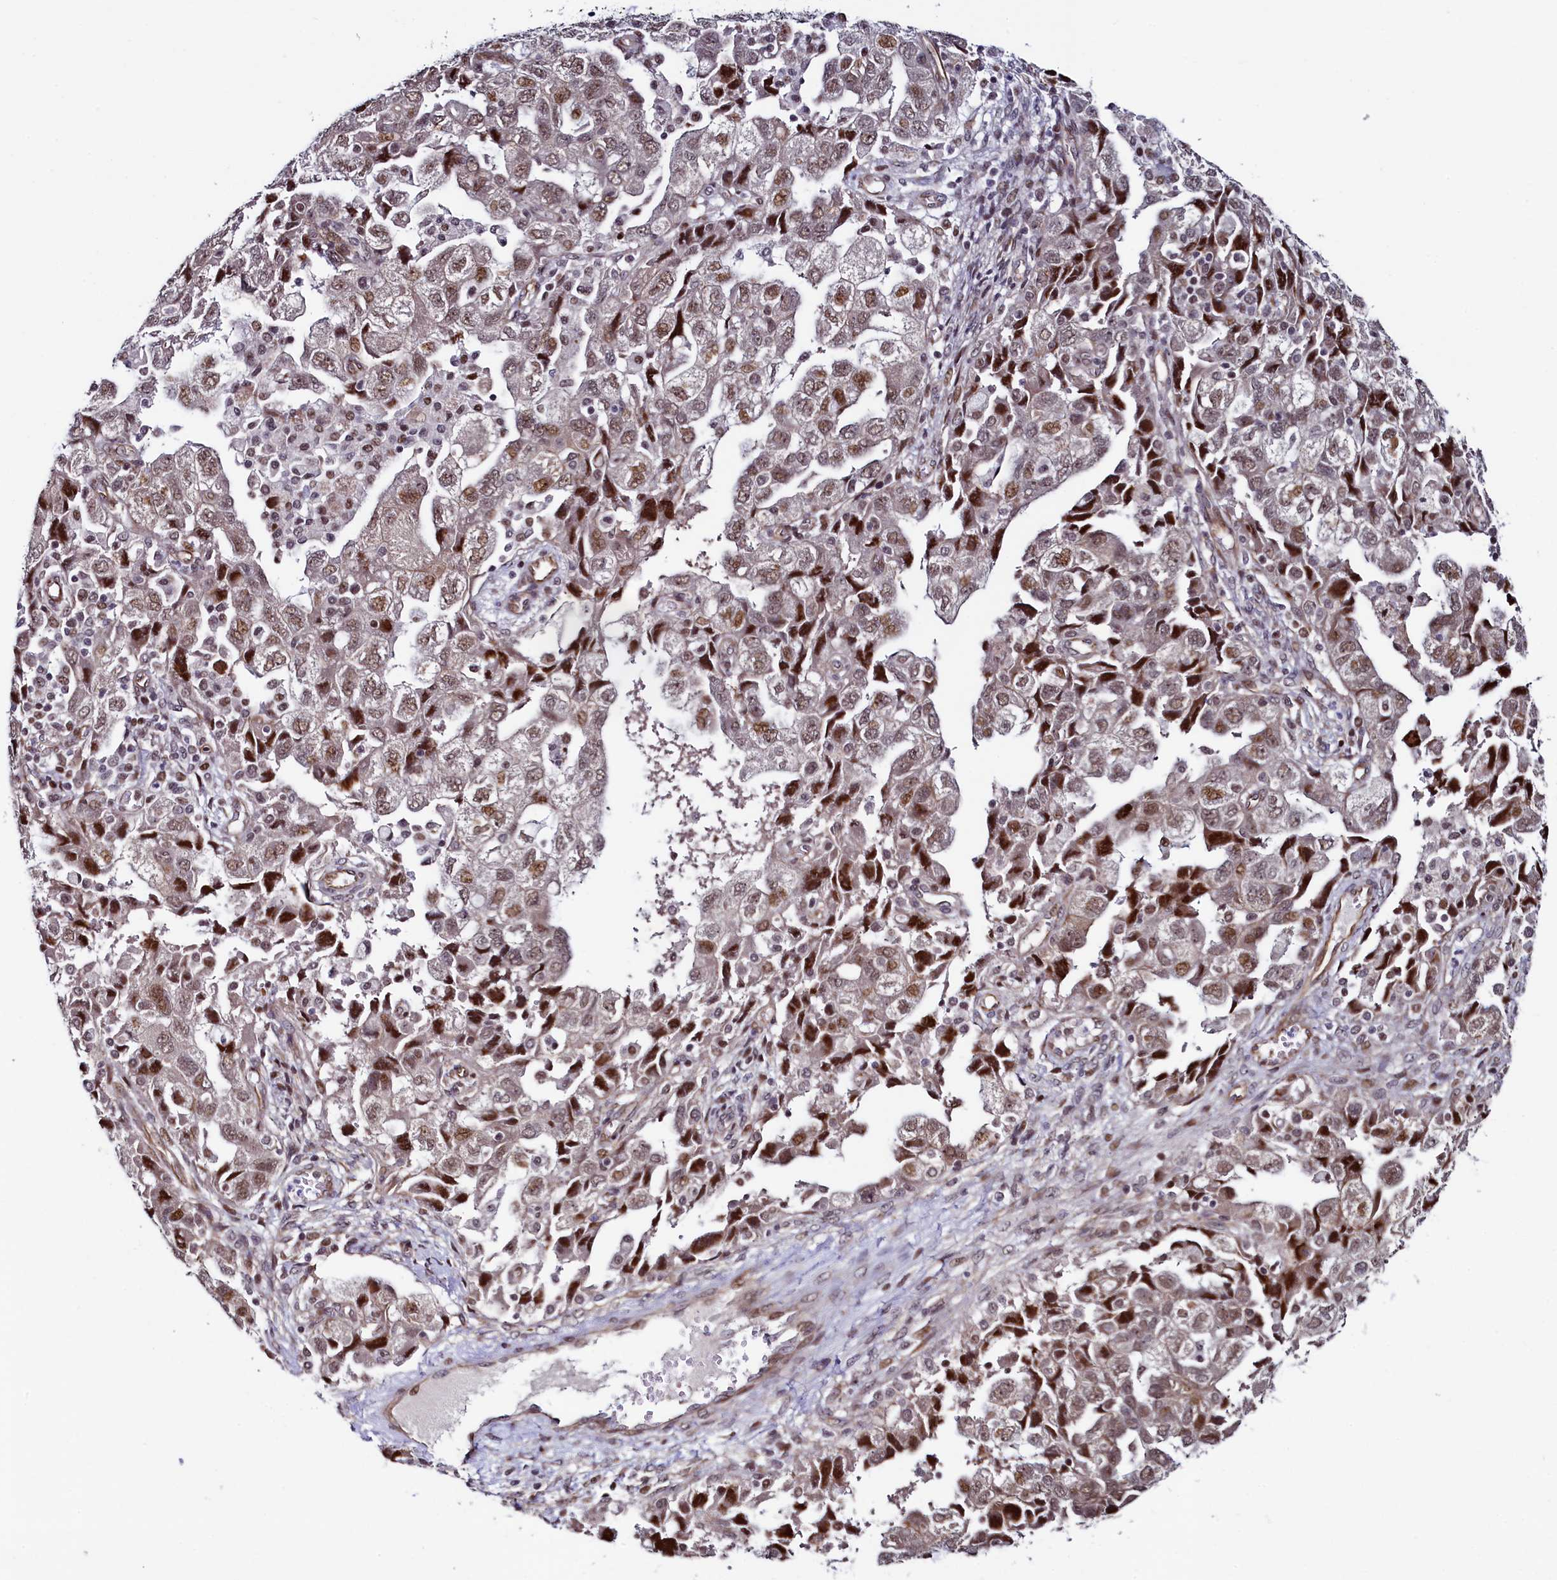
{"staining": {"intensity": "moderate", "quantity": "25%-75%", "location": "nuclear"}, "tissue": "ovarian cancer", "cell_type": "Tumor cells", "image_type": "cancer", "snomed": [{"axis": "morphology", "description": "Carcinoma, NOS"}, {"axis": "morphology", "description": "Cystadenocarcinoma, serous, NOS"}, {"axis": "topography", "description": "Ovary"}], "caption": "Brown immunohistochemical staining in human ovarian cancer reveals moderate nuclear staining in about 25%-75% of tumor cells.", "gene": "LEO1", "patient": {"sex": "female", "age": 69}}